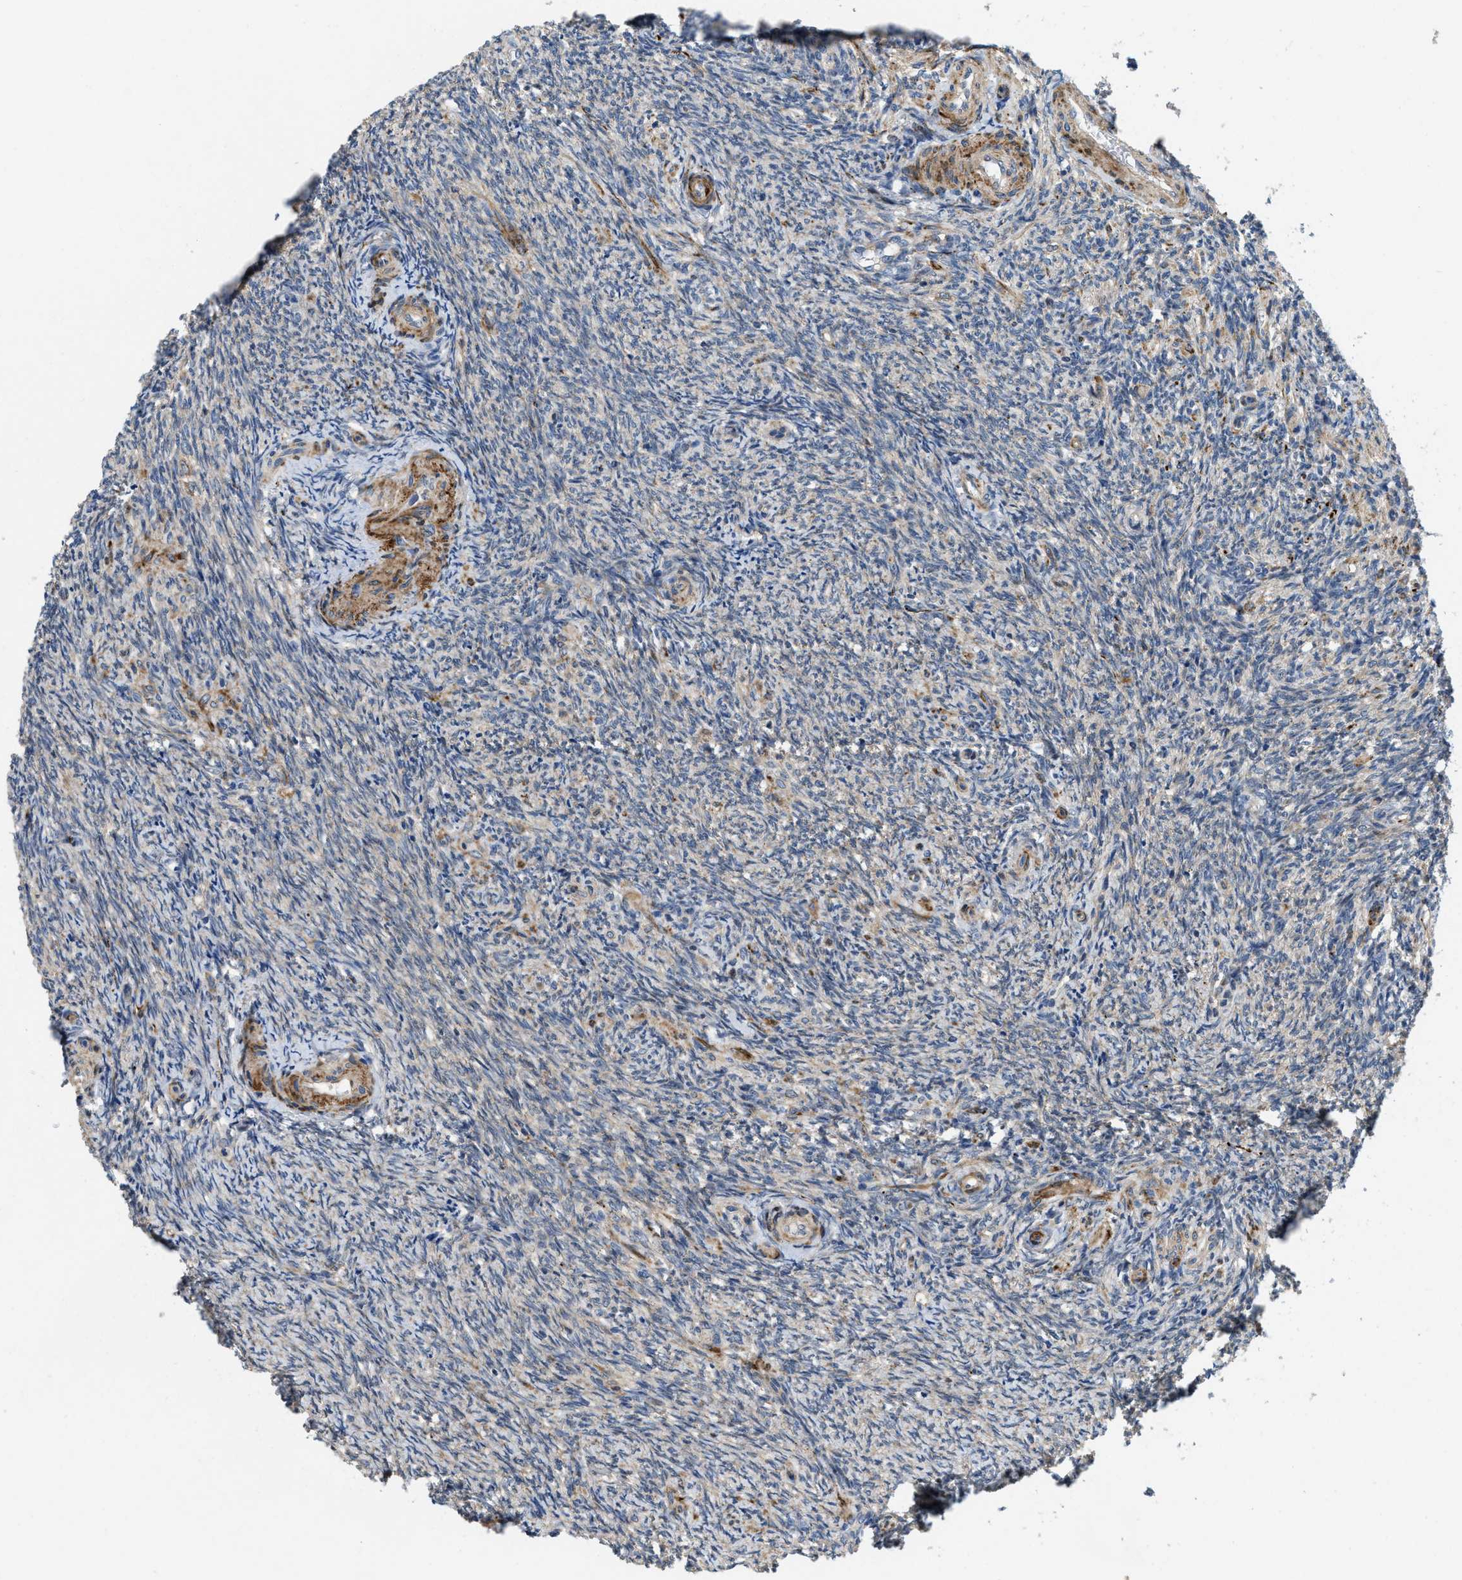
{"staining": {"intensity": "moderate", "quantity": ">75%", "location": "cytoplasmic/membranous"}, "tissue": "ovary", "cell_type": "Follicle cells", "image_type": "normal", "snomed": [{"axis": "morphology", "description": "Normal tissue, NOS"}, {"axis": "topography", "description": "Ovary"}], "caption": "This micrograph reveals immunohistochemistry (IHC) staining of benign ovary, with medium moderate cytoplasmic/membranous staining in about >75% of follicle cells.", "gene": "ZNF599", "patient": {"sex": "female", "age": 41}}